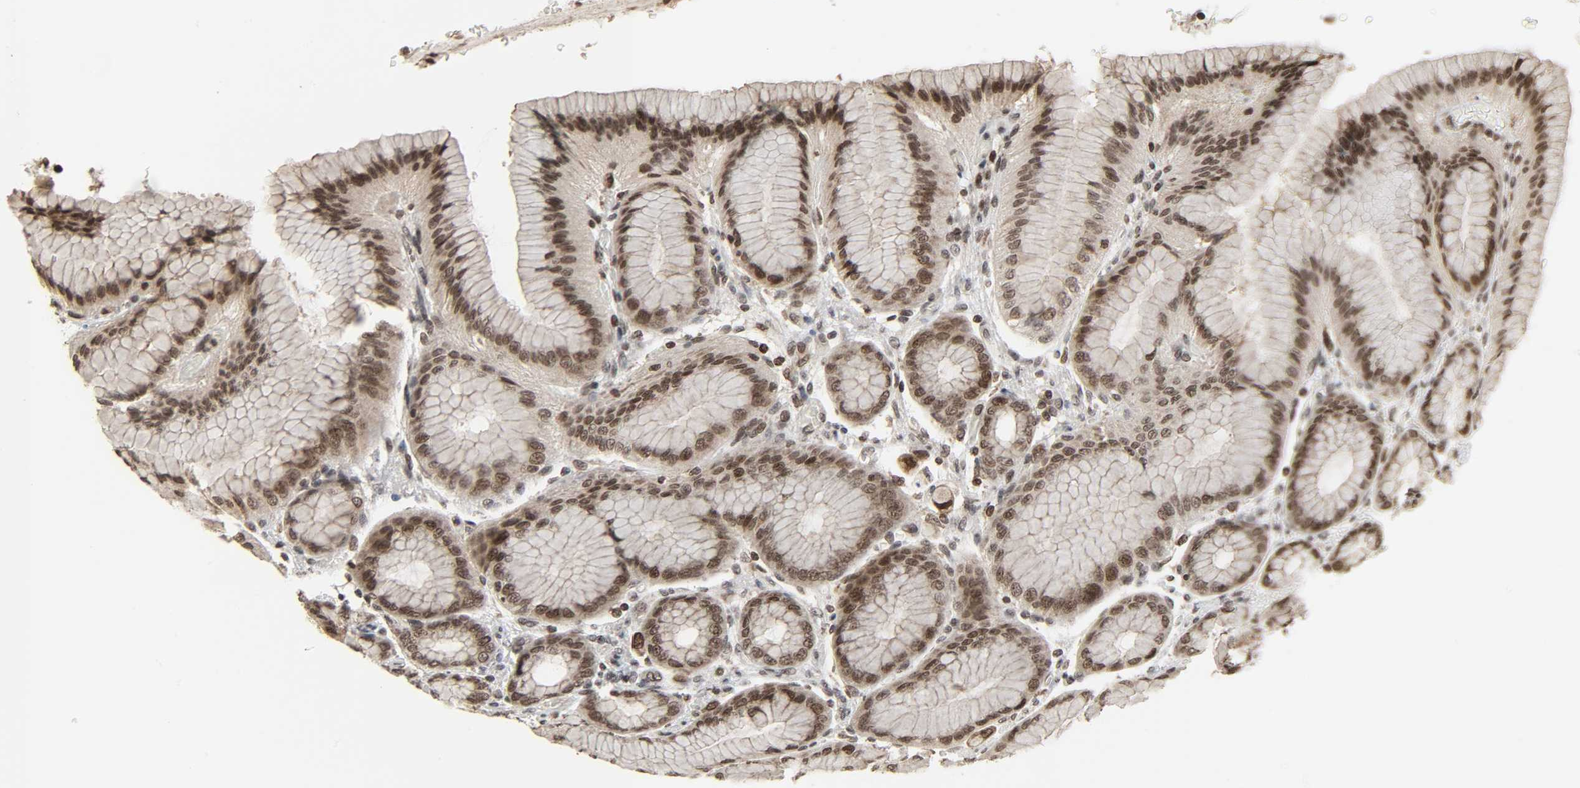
{"staining": {"intensity": "moderate", "quantity": ">75%", "location": "cytoplasmic/membranous,nuclear"}, "tissue": "stomach", "cell_type": "Glandular cells", "image_type": "normal", "snomed": [{"axis": "morphology", "description": "Normal tissue, NOS"}, {"axis": "morphology", "description": "Adenocarcinoma, NOS"}, {"axis": "topography", "description": "Stomach"}, {"axis": "topography", "description": "Stomach, lower"}], "caption": "The immunohistochemical stain highlights moderate cytoplasmic/membranous,nuclear expression in glandular cells of benign stomach. Nuclei are stained in blue.", "gene": "XRCC1", "patient": {"sex": "female", "age": 65}}